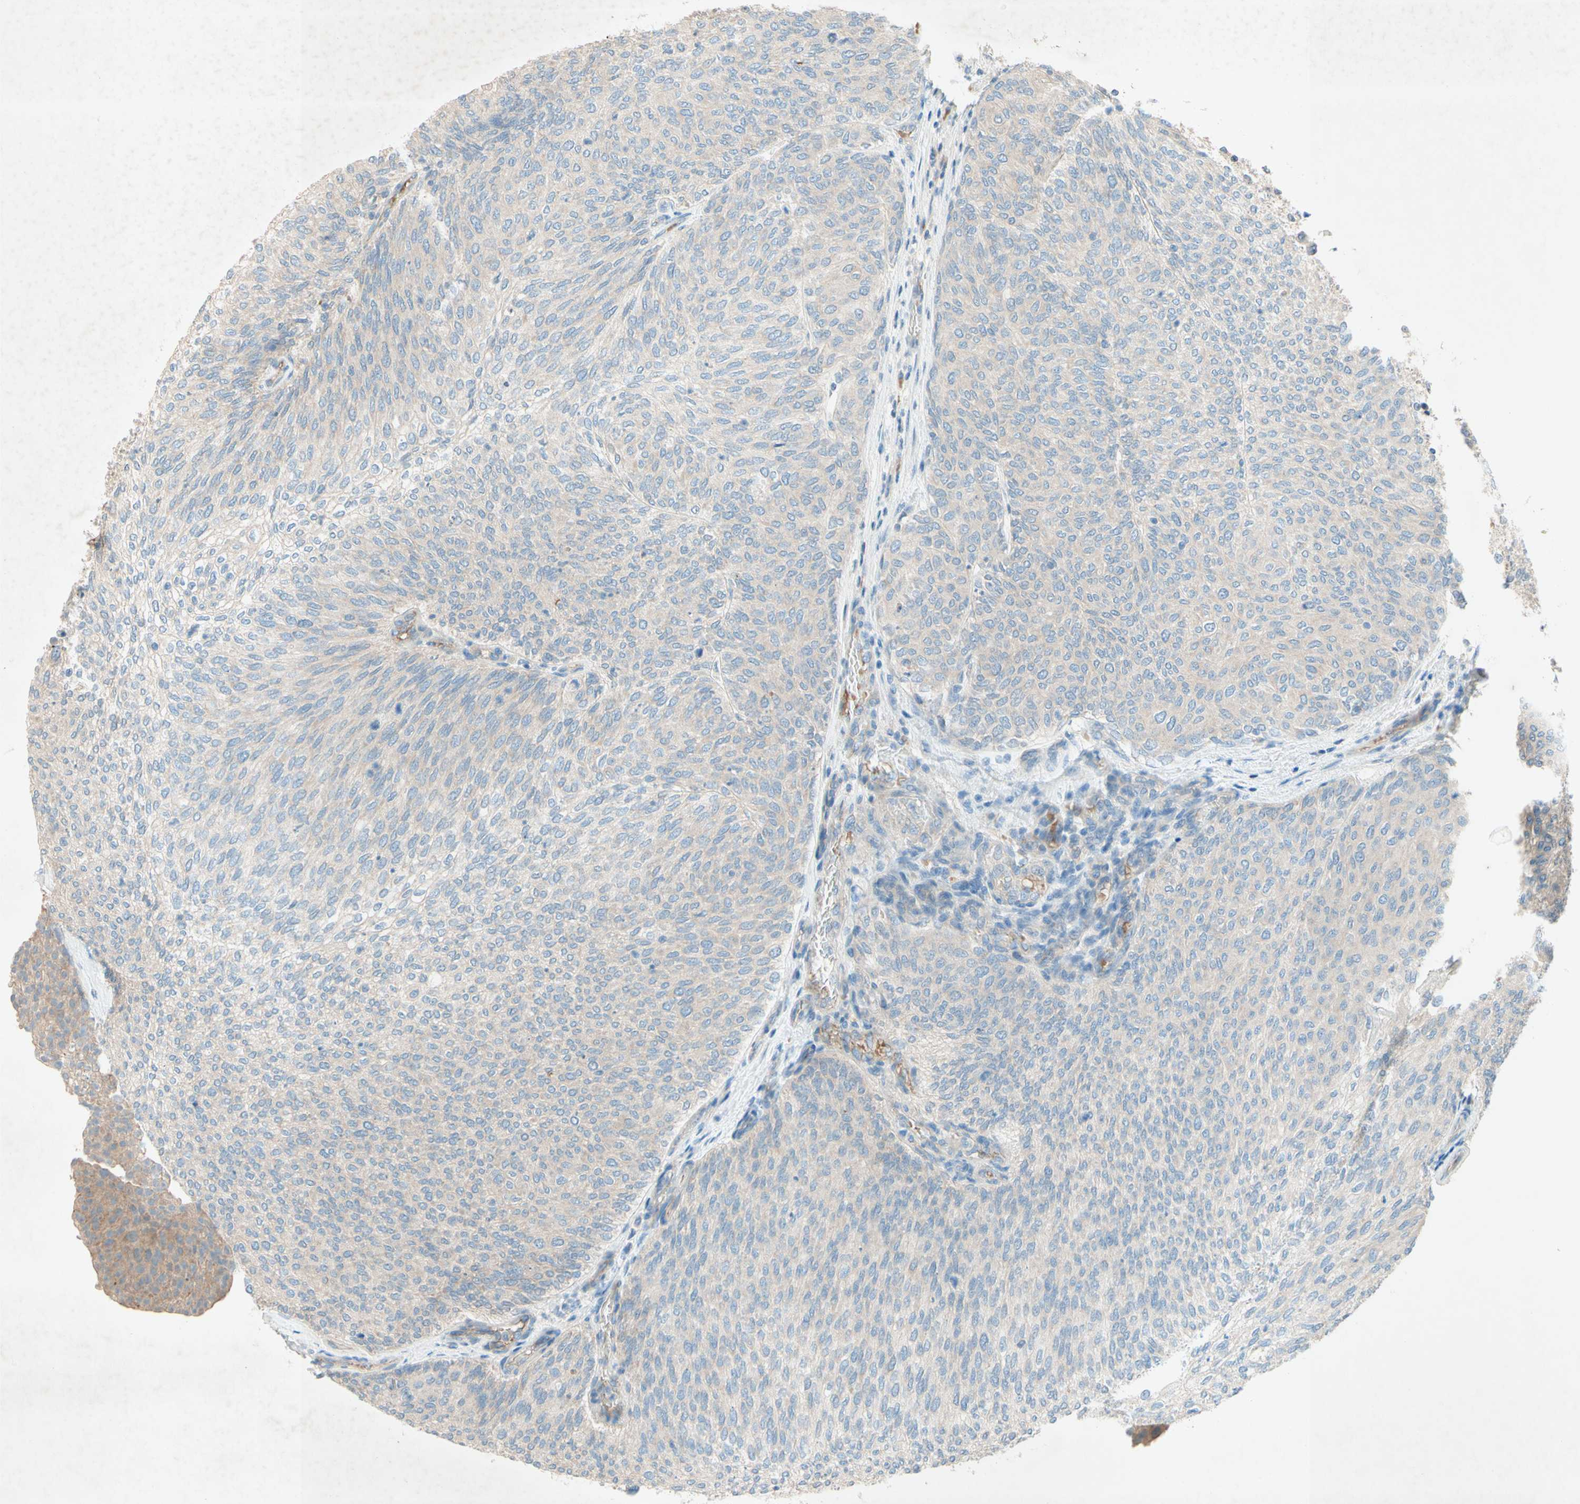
{"staining": {"intensity": "negative", "quantity": "none", "location": "none"}, "tissue": "urothelial cancer", "cell_type": "Tumor cells", "image_type": "cancer", "snomed": [{"axis": "morphology", "description": "Urothelial carcinoma, Low grade"}, {"axis": "topography", "description": "Urinary bladder"}], "caption": "Immunohistochemistry (IHC) histopathology image of human urothelial carcinoma (low-grade) stained for a protein (brown), which shows no staining in tumor cells.", "gene": "IL2", "patient": {"sex": "female", "age": 79}}